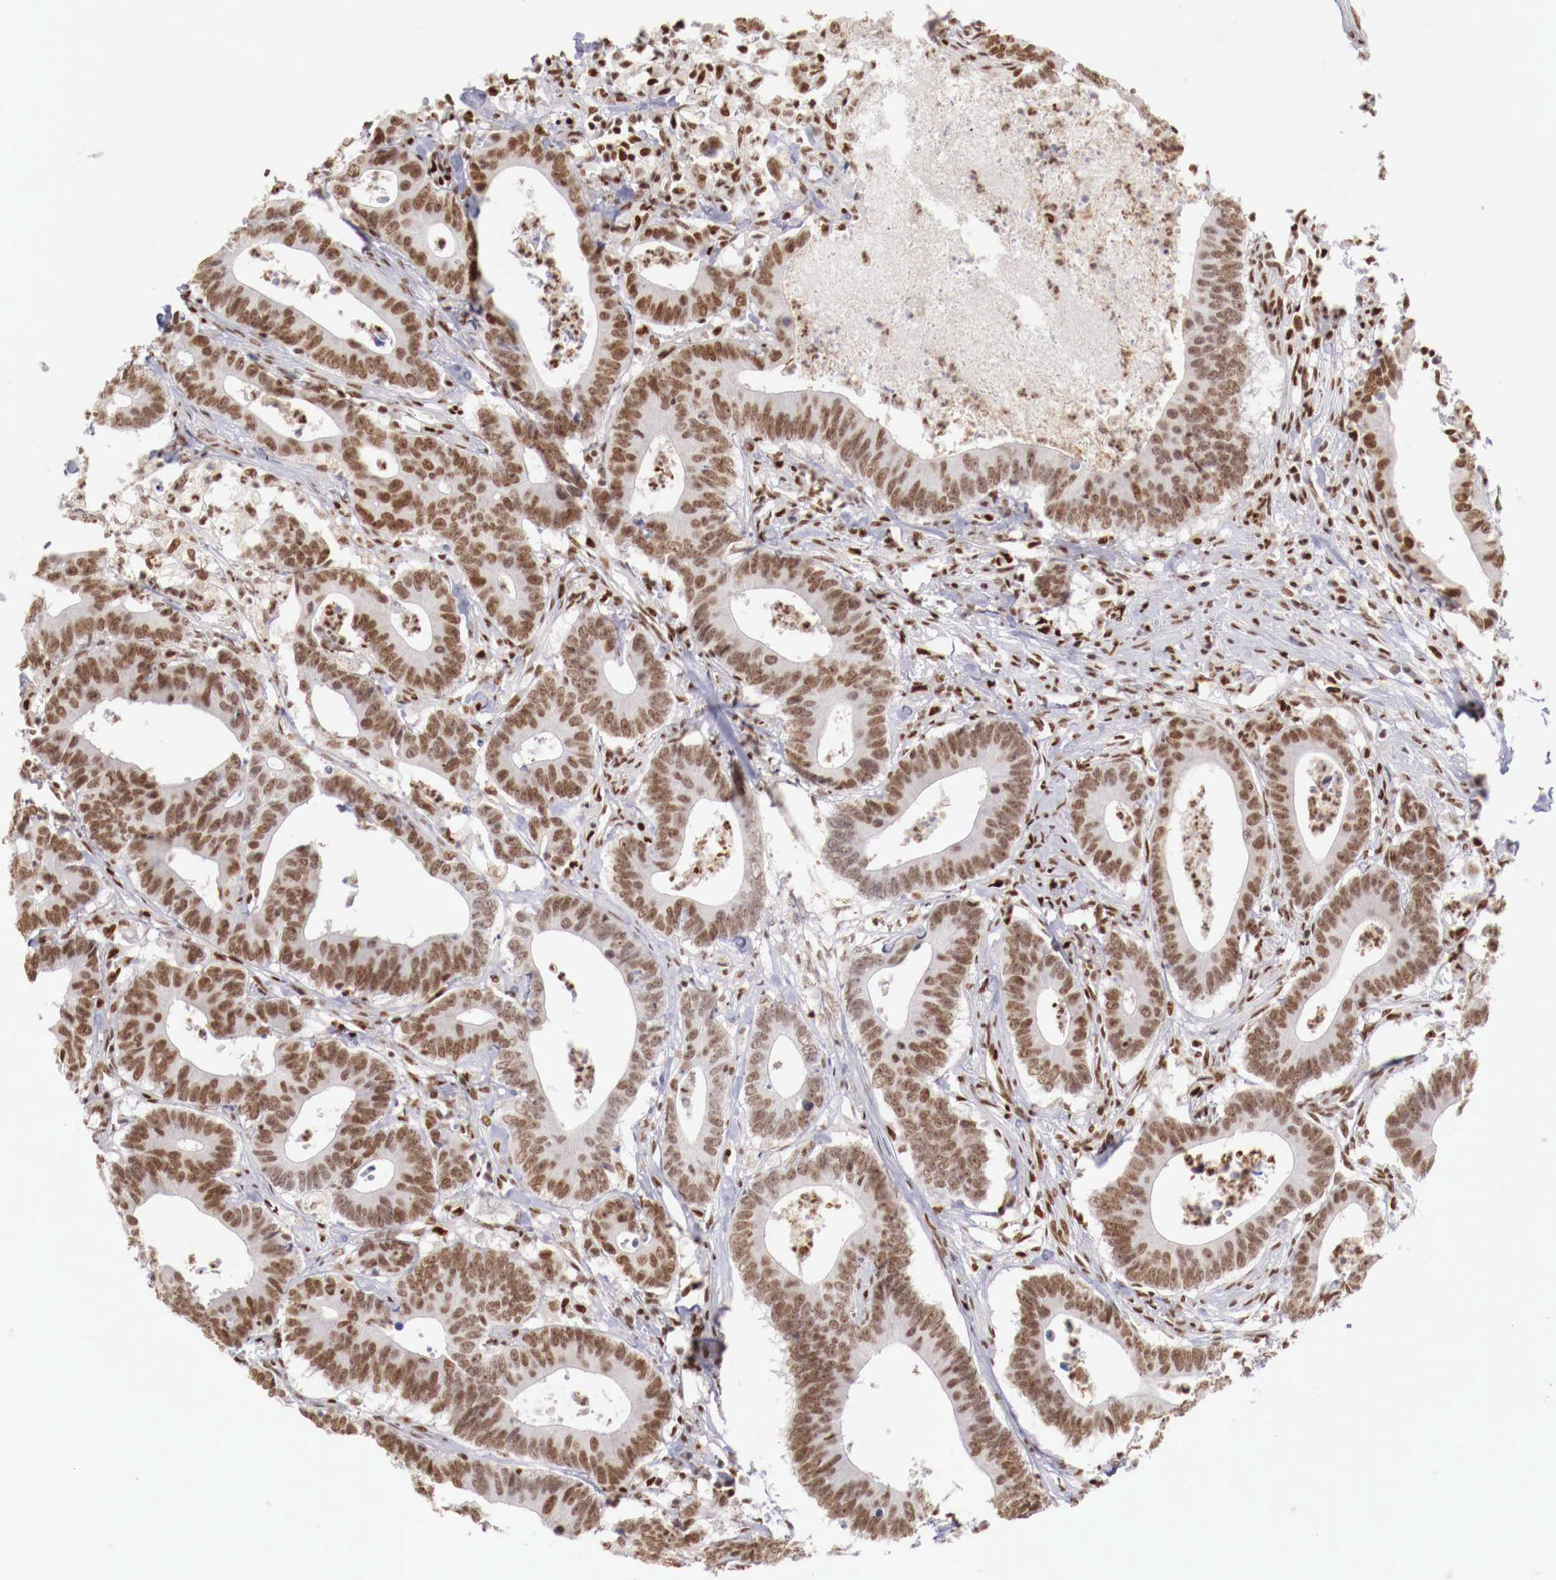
{"staining": {"intensity": "moderate", "quantity": ">75%", "location": "nuclear"}, "tissue": "colorectal cancer", "cell_type": "Tumor cells", "image_type": "cancer", "snomed": [{"axis": "morphology", "description": "Adenocarcinoma, NOS"}, {"axis": "topography", "description": "Colon"}], "caption": "Tumor cells display medium levels of moderate nuclear expression in about >75% of cells in human colorectal adenocarcinoma. (DAB IHC, brown staining for protein, blue staining for nuclei).", "gene": "MAX", "patient": {"sex": "male", "age": 55}}